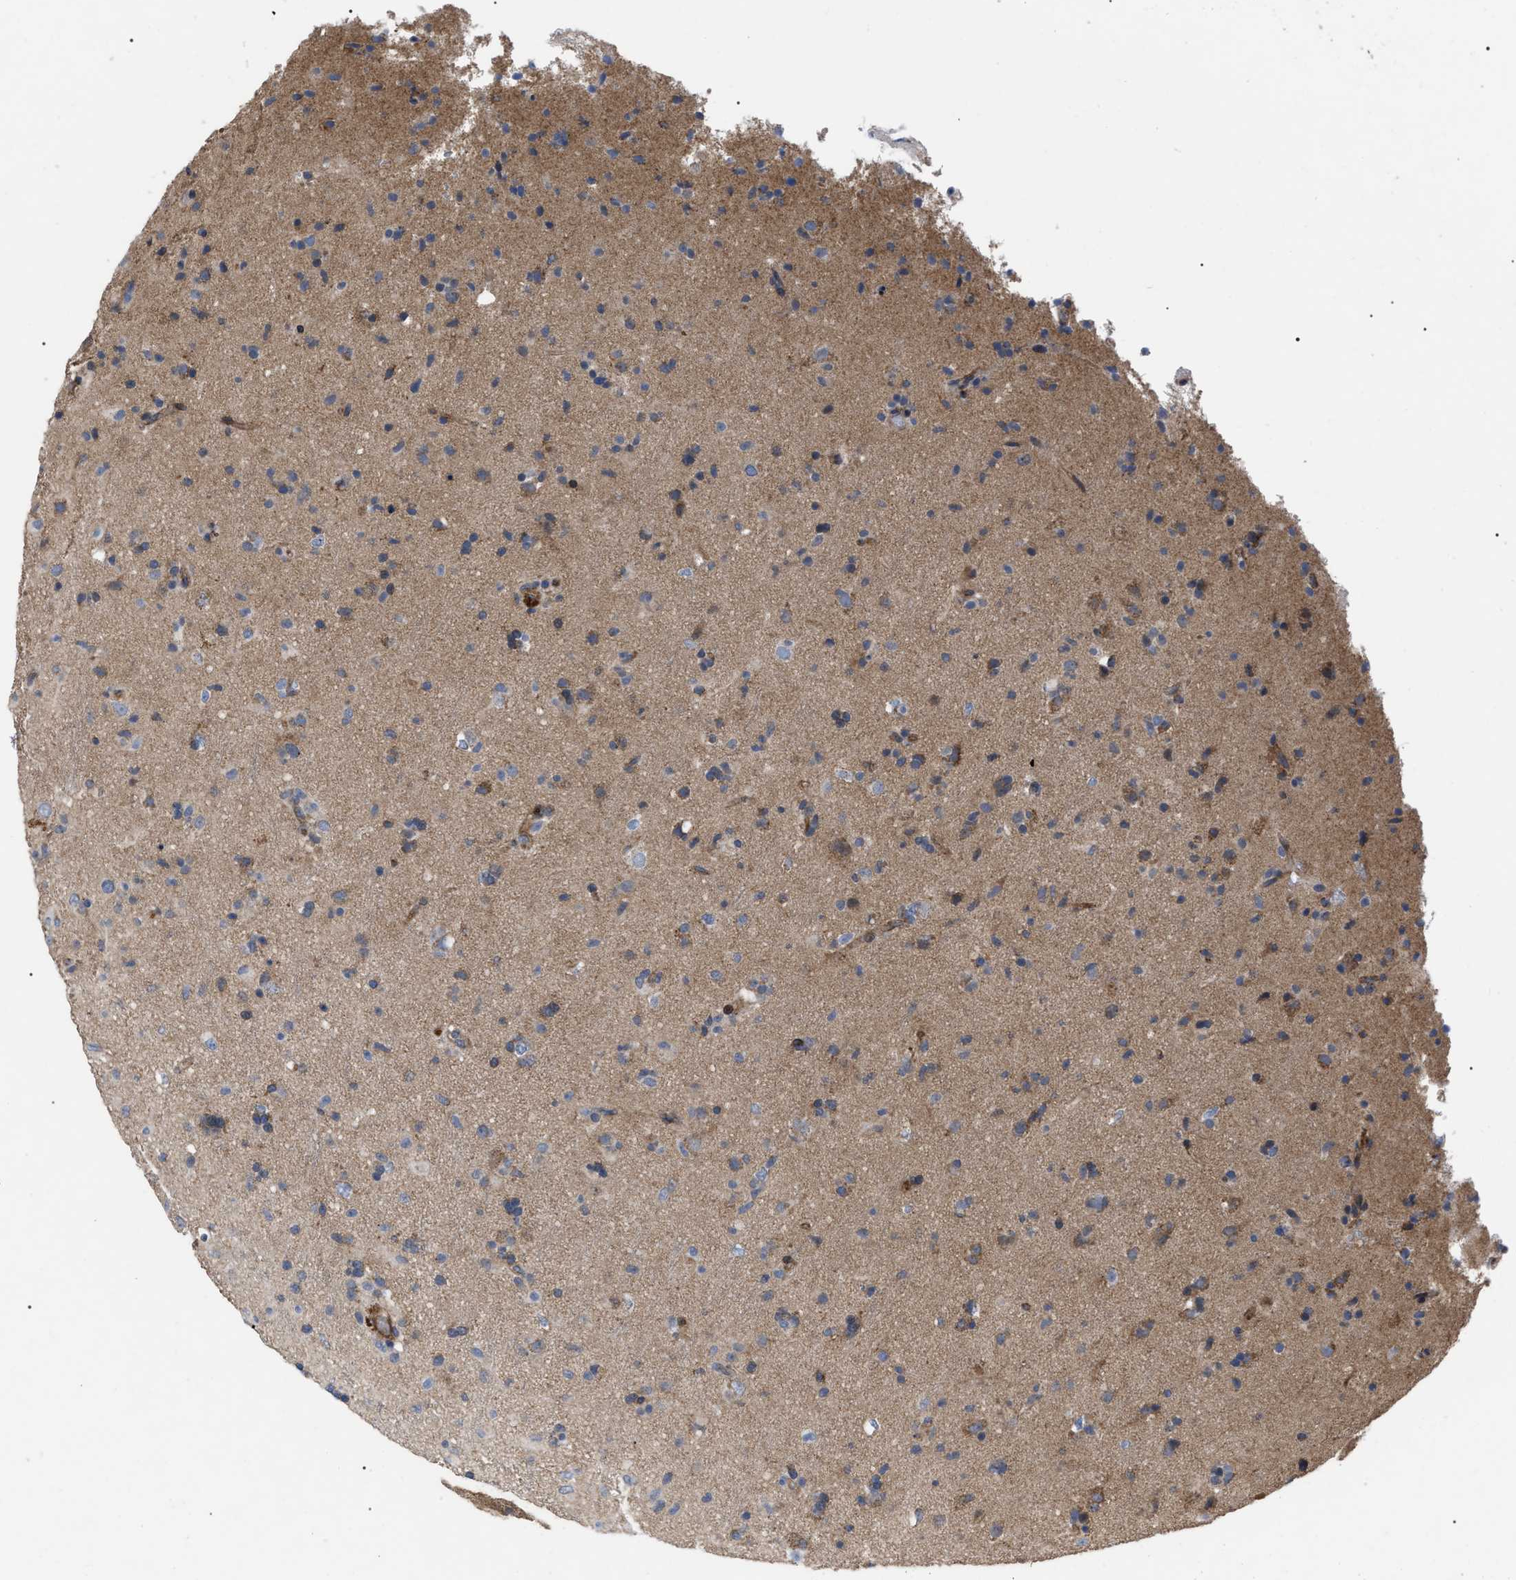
{"staining": {"intensity": "negative", "quantity": "none", "location": "none"}, "tissue": "glioma", "cell_type": "Tumor cells", "image_type": "cancer", "snomed": [{"axis": "morphology", "description": "Glioma, malignant, Low grade"}, {"axis": "topography", "description": "Brain"}], "caption": "The immunohistochemistry micrograph has no significant expression in tumor cells of malignant glioma (low-grade) tissue.", "gene": "FAM171A2", "patient": {"sex": "male", "age": 65}}